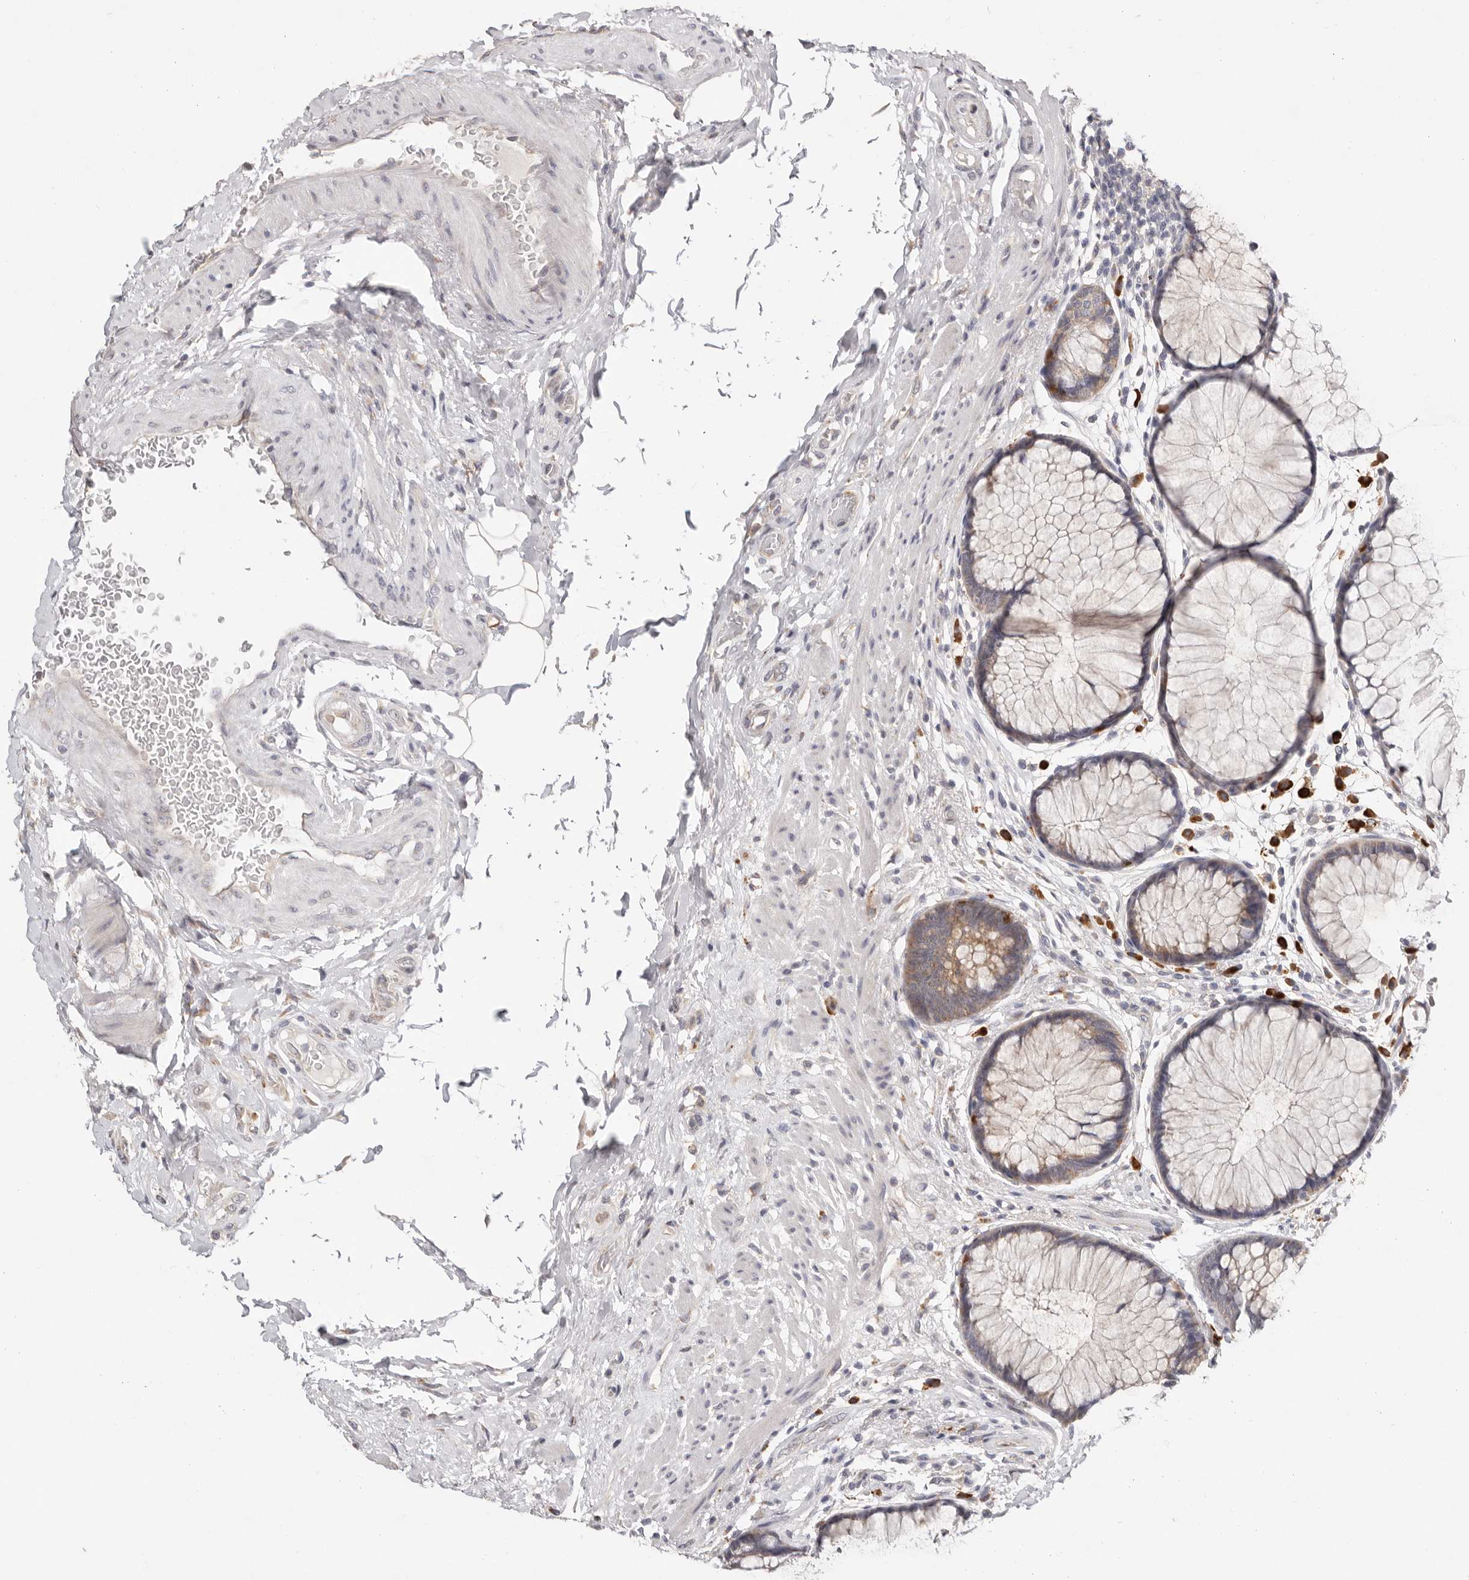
{"staining": {"intensity": "weak", "quantity": ">75%", "location": "cytoplasmic/membranous"}, "tissue": "rectum", "cell_type": "Glandular cells", "image_type": "normal", "snomed": [{"axis": "morphology", "description": "Normal tissue, NOS"}, {"axis": "topography", "description": "Rectum"}], "caption": "Glandular cells demonstrate low levels of weak cytoplasmic/membranous expression in approximately >75% of cells in unremarkable rectum.", "gene": "WDR77", "patient": {"sex": "male", "age": 51}}